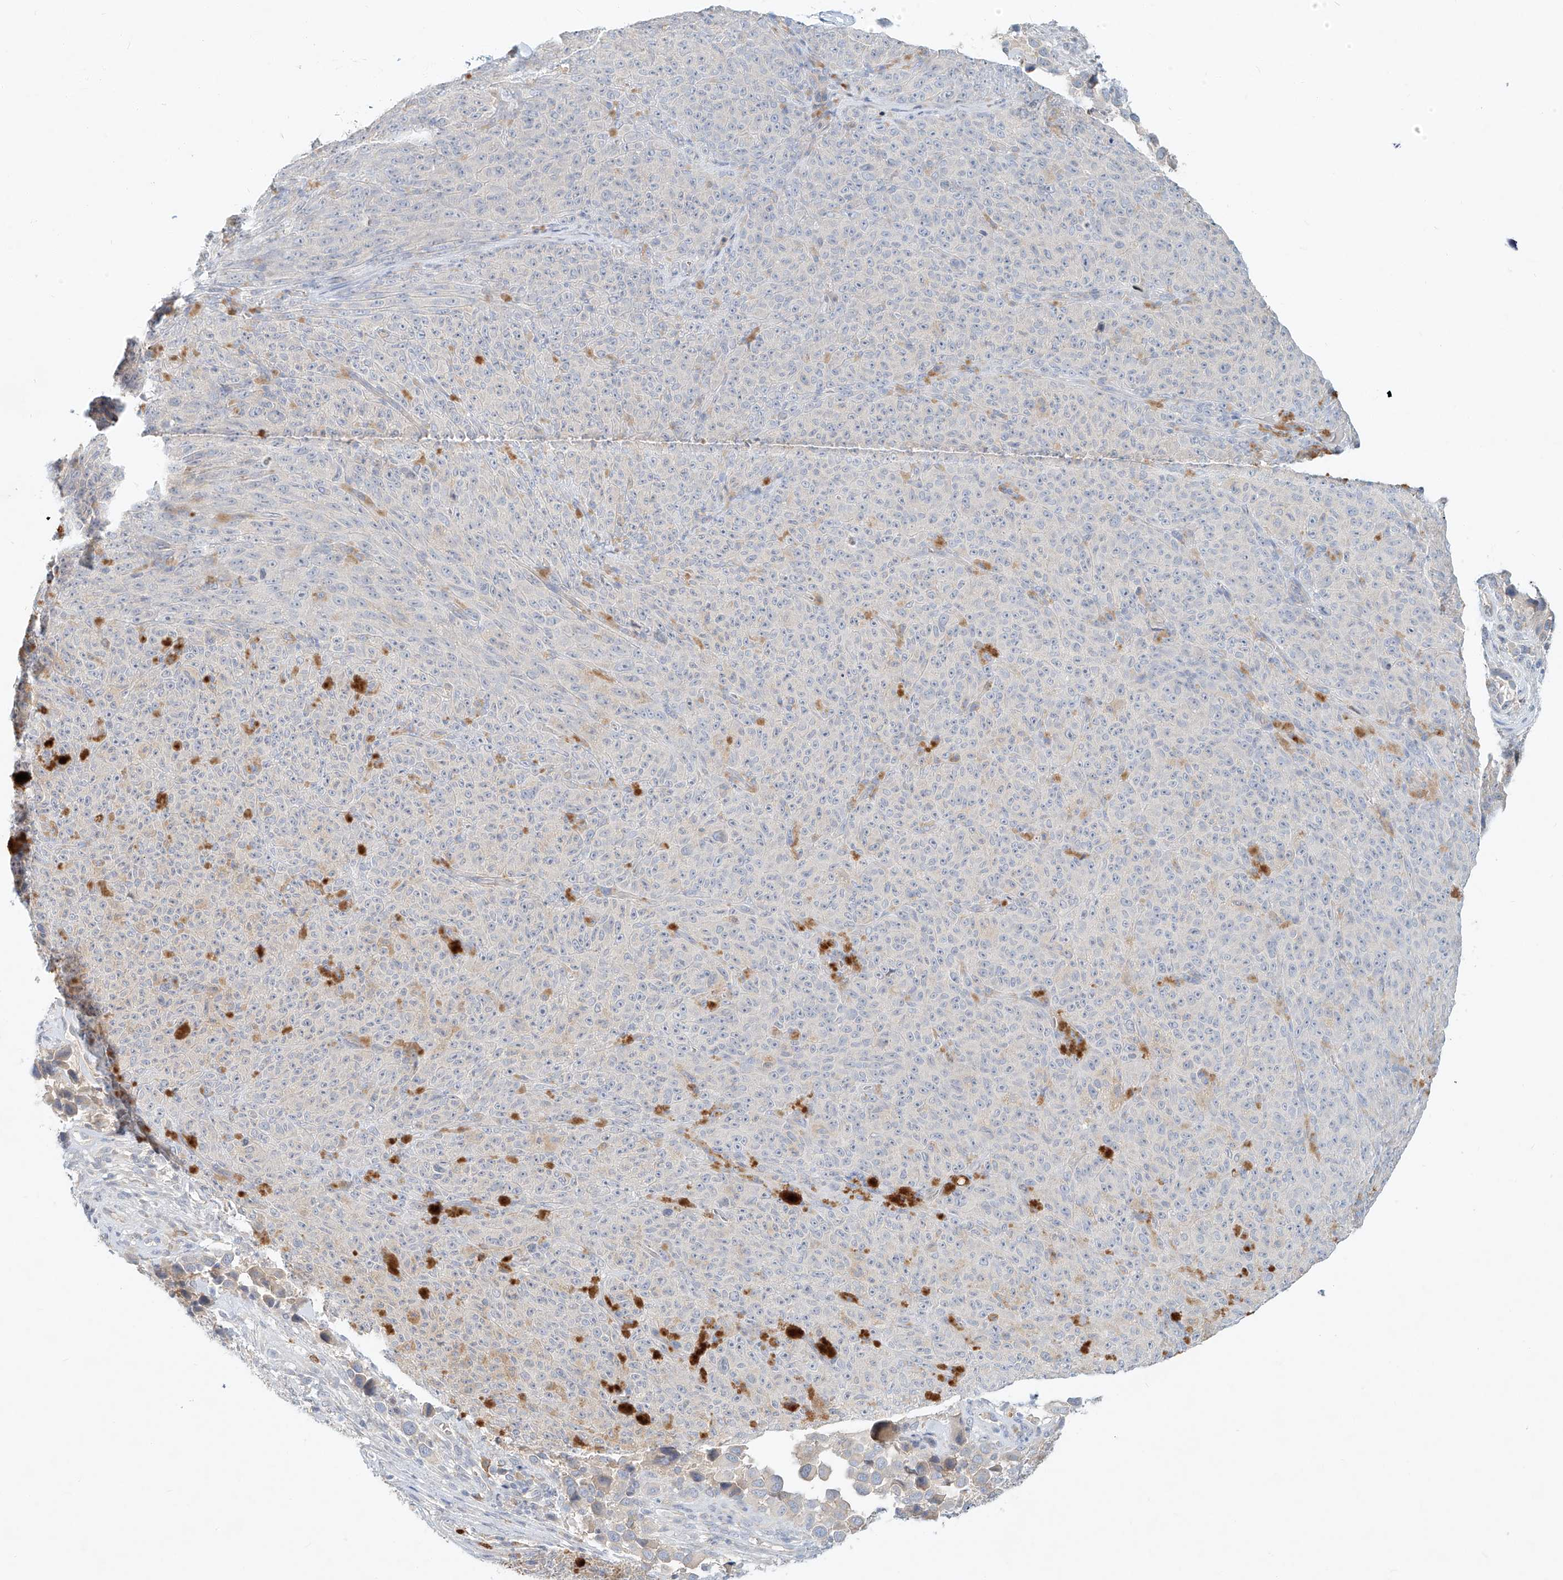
{"staining": {"intensity": "negative", "quantity": "none", "location": "none"}, "tissue": "melanoma", "cell_type": "Tumor cells", "image_type": "cancer", "snomed": [{"axis": "morphology", "description": "Malignant melanoma, NOS"}, {"axis": "topography", "description": "Skin"}], "caption": "Tumor cells are negative for brown protein staining in malignant melanoma.", "gene": "SYTL3", "patient": {"sex": "female", "age": 82}}